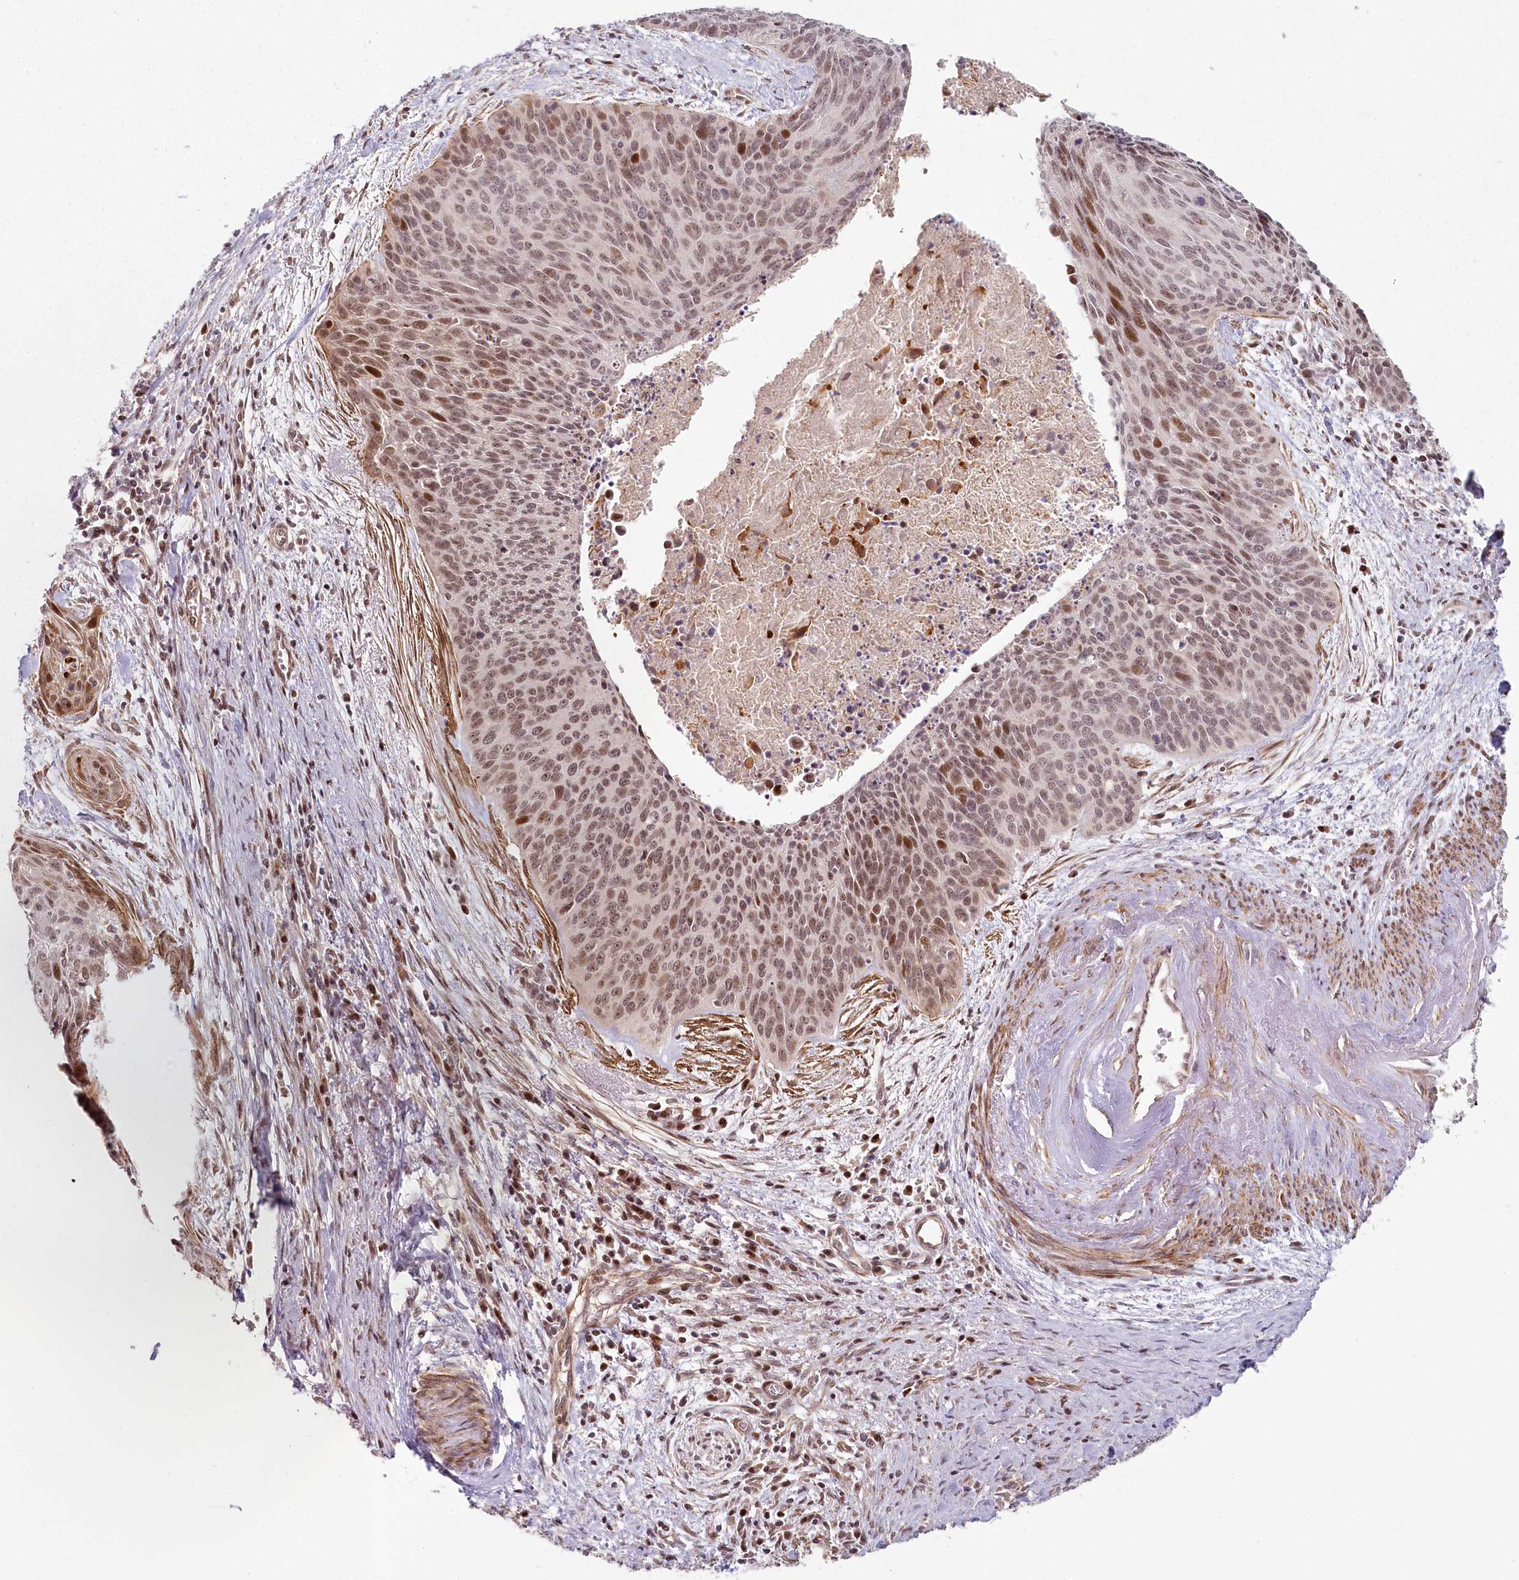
{"staining": {"intensity": "moderate", "quantity": ">75%", "location": "nuclear"}, "tissue": "cervical cancer", "cell_type": "Tumor cells", "image_type": "cancer", "snomed": [{"axis": "morphology", "description": "Squamous cell carcinoma, NOS"}, {"axis": "topography", "description": "Cervix"}], "caption": "Cervical cancer stained with immunohistochemistry (IHC) demonstrates moderate nuclear staining in approximately >75% of tumor cells.", "gene": "FAM204A", "patient": {"sex": "female", "age": 55}}